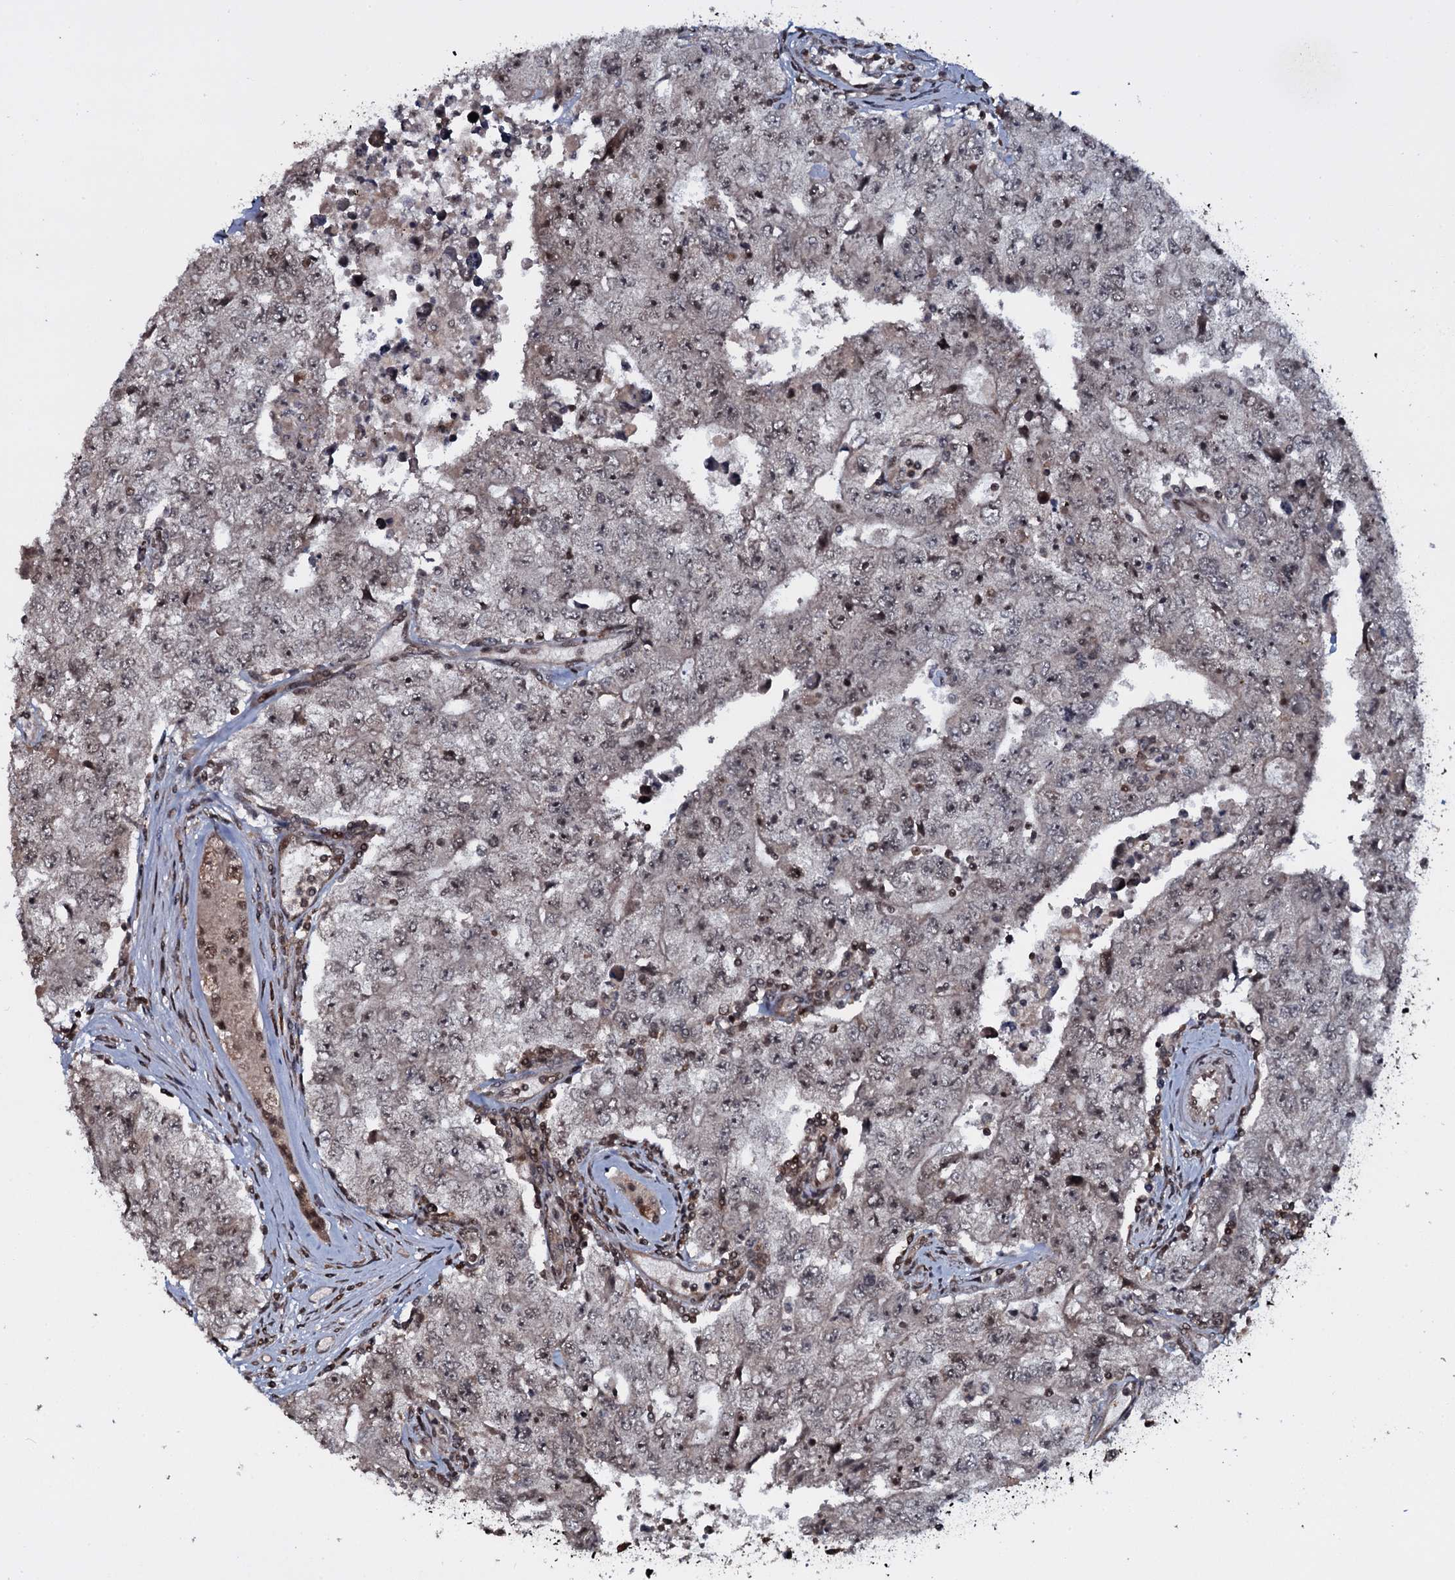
{"staining": {"intensity": "weak", "quantity": ">75%", "location": "nuclear"}, "tissue": "testis cancer", "cell_type": "Tumor cells", "image_type": "cancer", "snomed": [{"axis": "morphology", "description": "Carcinoma, Embryonal, NOS"}, {"axis": "topography", "description": "Testis"}], "caption": "A micrograph of testis cancer stained for a protein exhibits weak nuclear brown staining in tumor cells.", "gene": "HDDC3", "patient": {"sex": "male", "age": 17}}